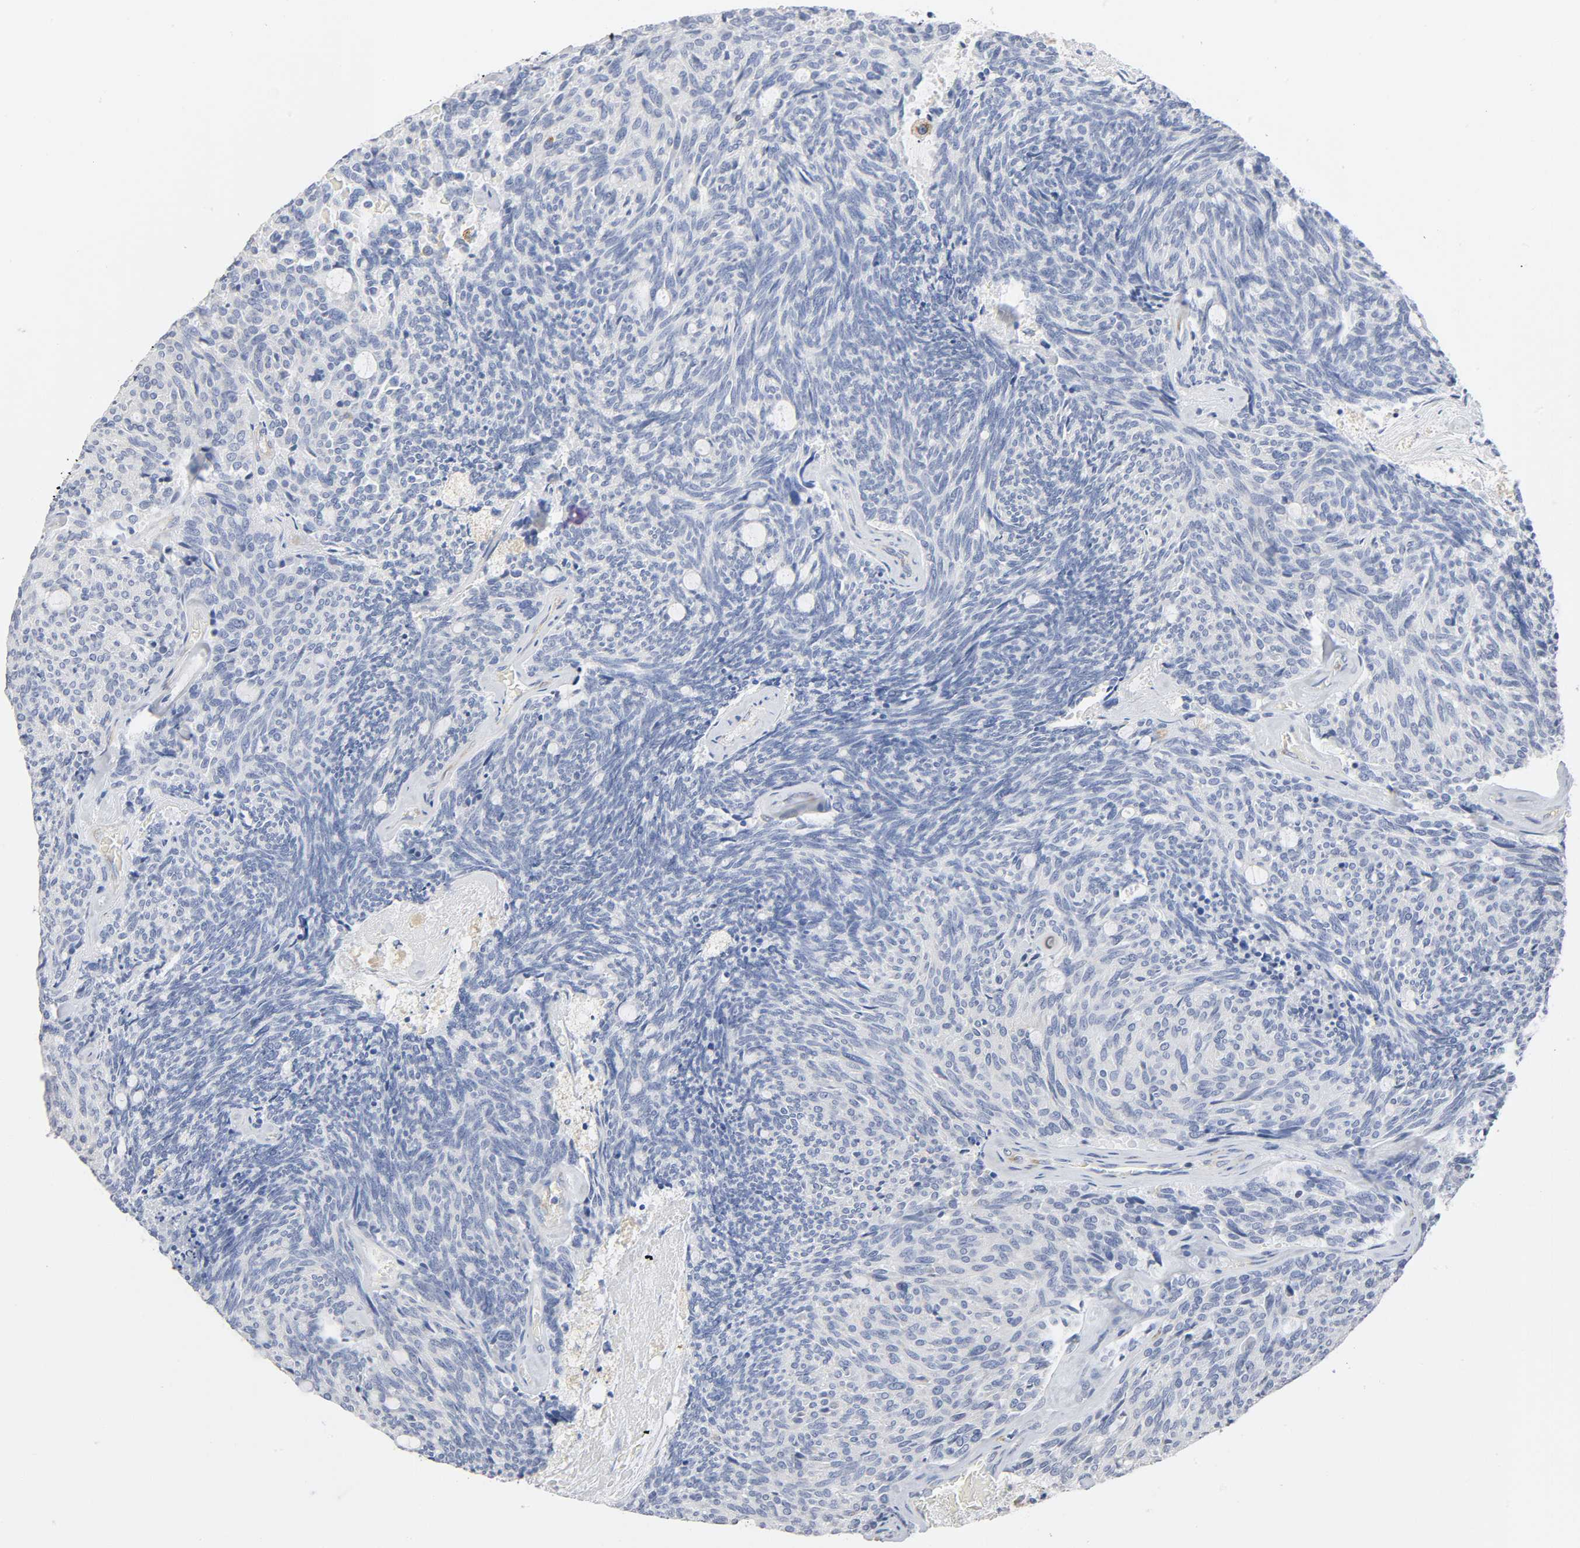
{"staining": {"intensity": "negative", "quantity": "none", "location": "none"}, "tissue": "carcinoid", "cell_type": "Tumor cells", "image_type": "cancer", "snomed": [{"axis": "morphology", "description": "Carcinoid, malignant, NOS"}, {"axis": "topography", "description": "Pancreas"}], "caption": "DAB (3,3'-diaminobenzidine) immunohistochemical staining of carcinoid (malignant) reveals no significant staining in tumor cells.", "gene": "BAK1", "patient": {"sex": "female", "age": 54}}